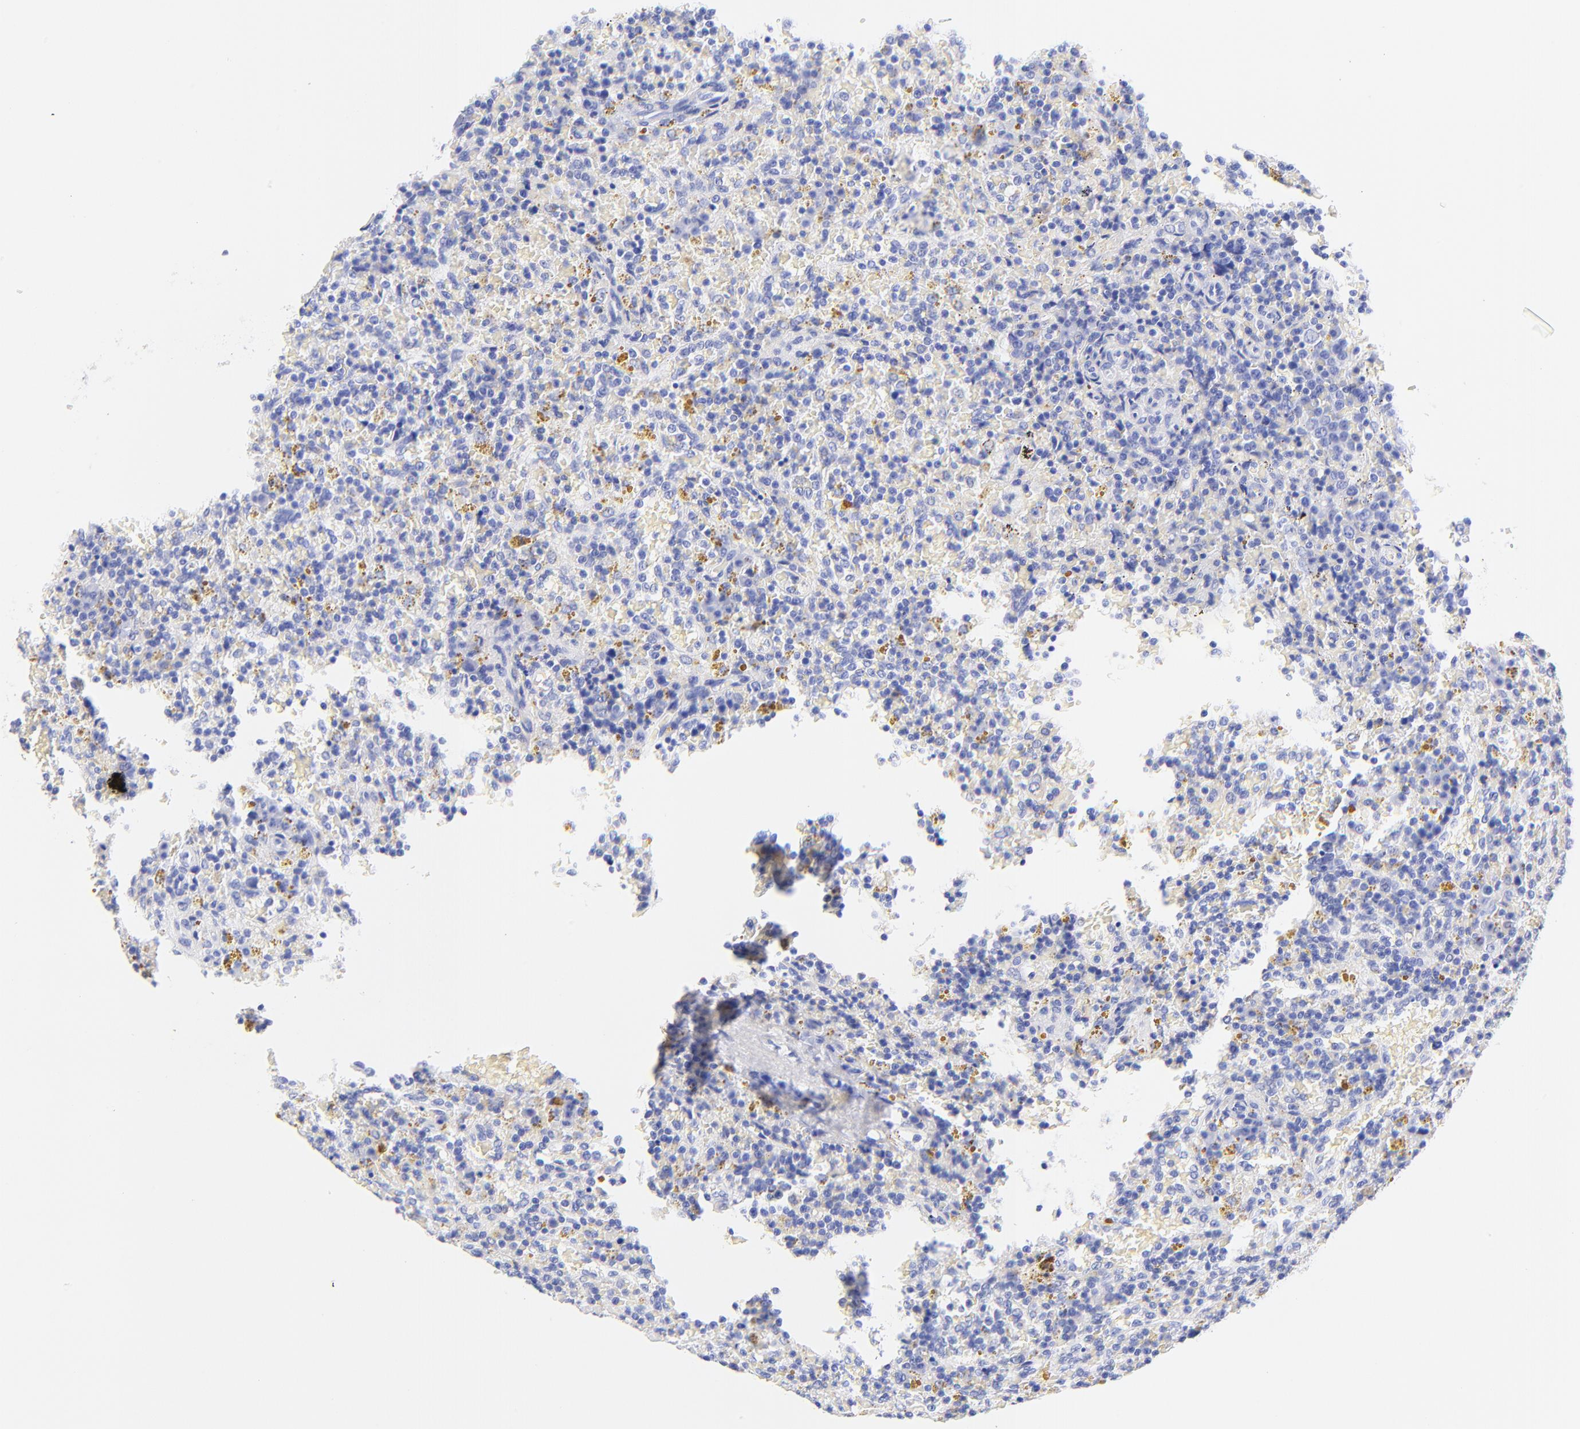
{"staining": {"intensity": "negative", "quantity": "none", "location": "none"}, "tissue": "lymphoma", "cell_type": "Tumor cells", "image_type": "cancer", "snomed": [{"axis": "morphology", "description": "Malignant lymphoma, non-Hodgkin's type, Low grade"}, {"axis": "topography", "description": "Spleen"}], "caption": "There is no significant positivity in tumor cells of lymphoma.", "gene": "KRT19", "patient": {"sex": "female", "age": 65}}